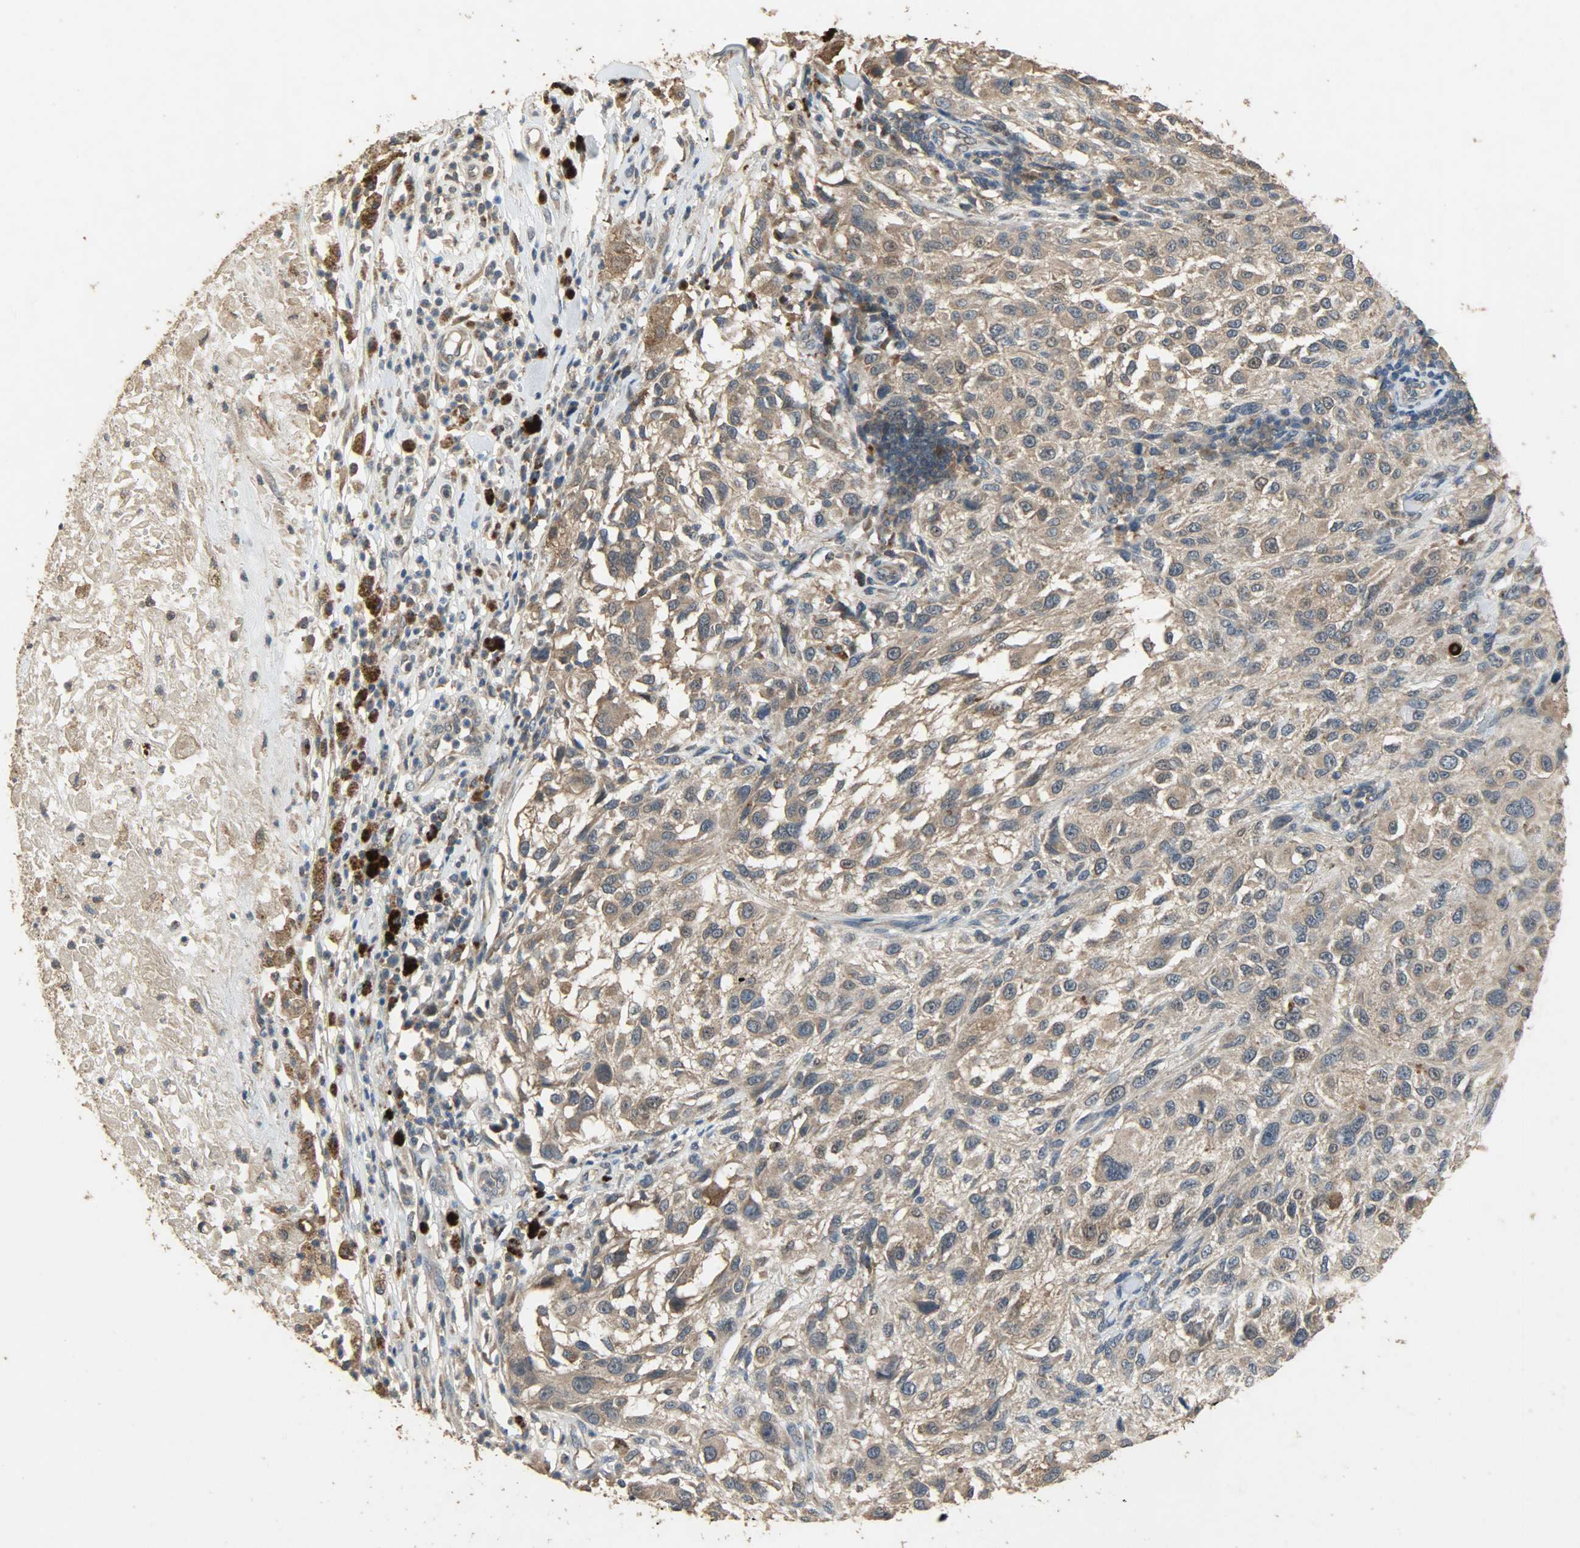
{"staining": {"intensity": "moderate", "quantity": ">75%", "location": "cytoplasmic/membranous"}, "tissue": "melanoma", "cell_type": "Tumor cells", "image_type": "cancer", "snomed": [{"axis": "morphology", "description": "Necrosis, NOS"}, {"axis": "morphology", "description": "Malignant melanoma, NOS"}, {"axis": "topography", "description": "Skin"}], "caption": "Melanoma stained with a brown dye demonstrates moderate cytoplasmic/membranous positive expression in about >75% of tumor cells.", "gene": "CDKN2C", "patient": {"sex": "female", "age": 87}}